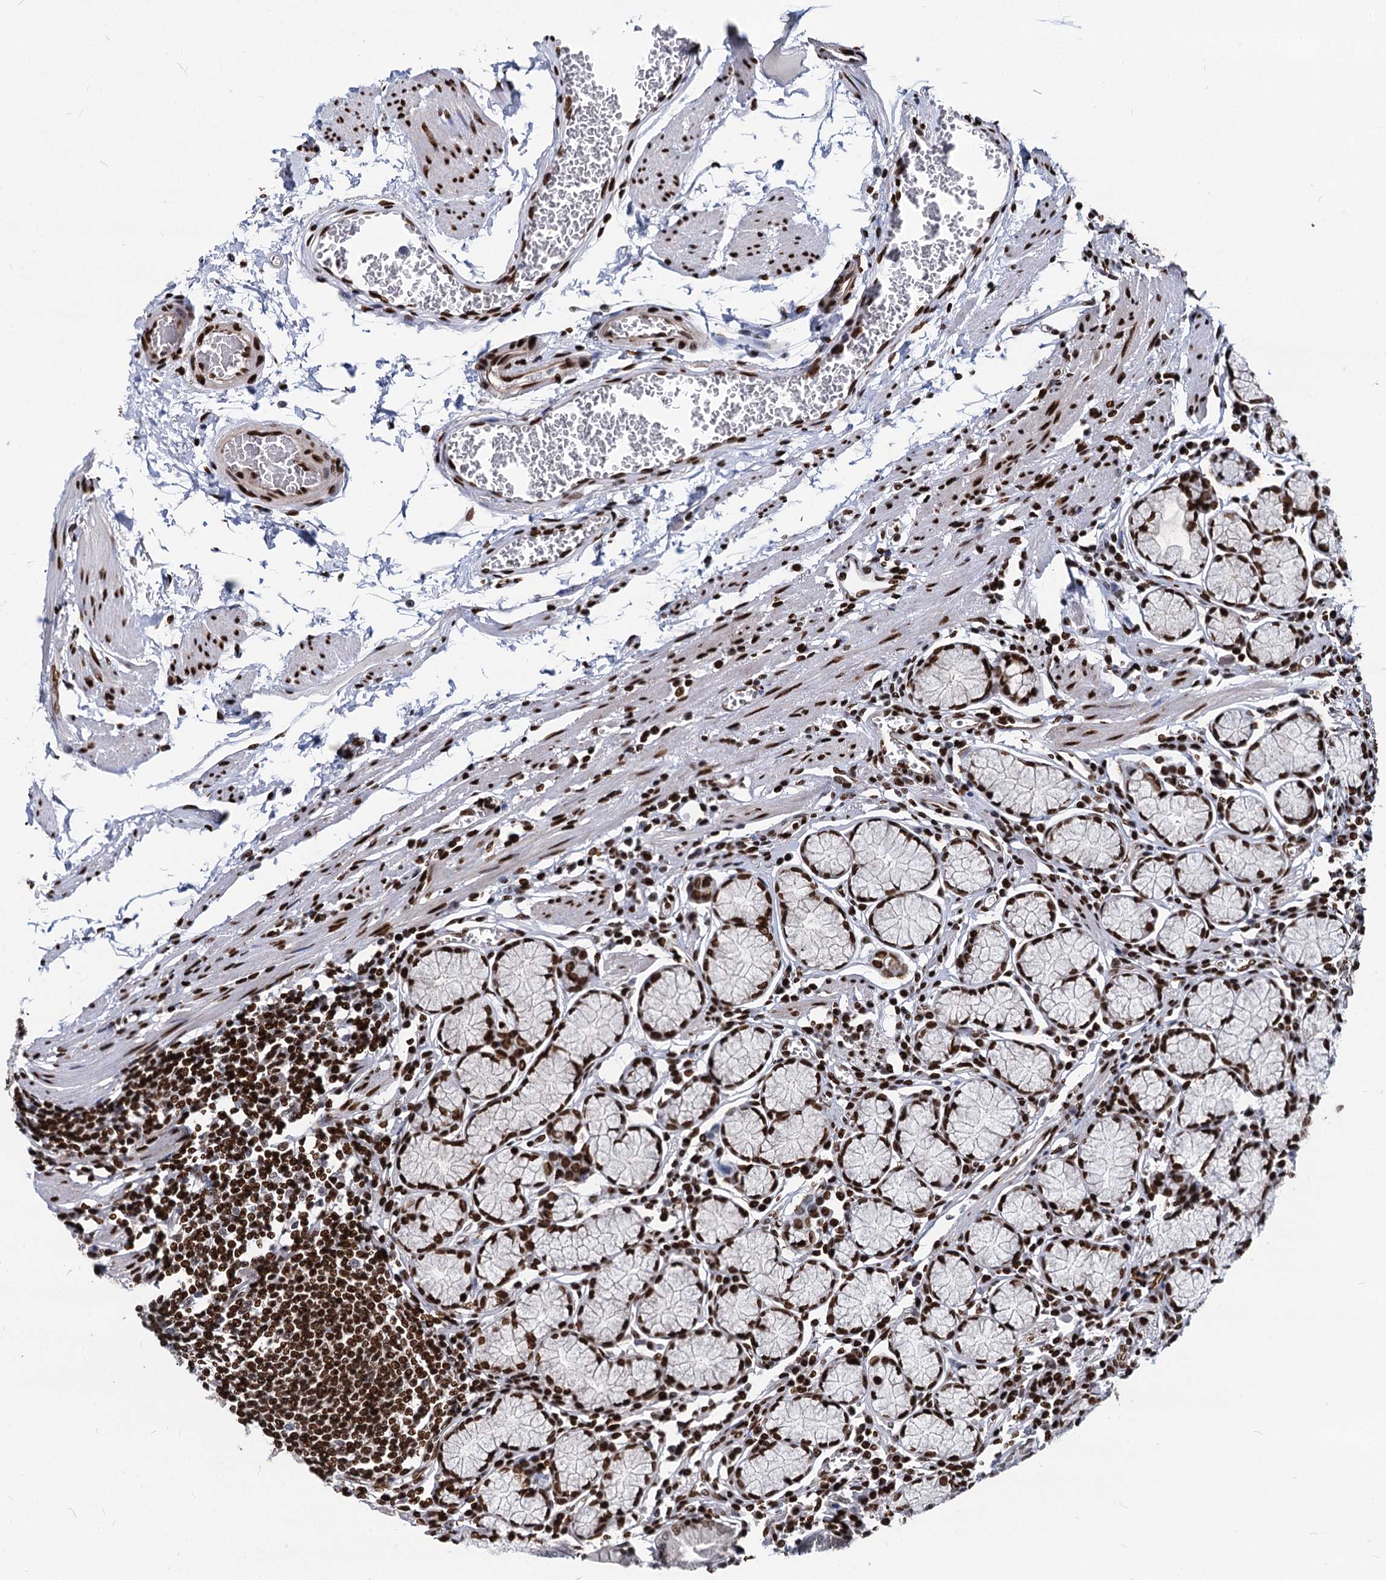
{"staining": {"intensity": "strong", "quantity": "25%-75%", "location": "nuclear"}, "tissue": "stomach", "cell_type": "Glandular cells", "image_type": "normal", "snomed": [{"axis": "morphology", "description": "Normal tissue, NOS"}, {"axis": "topography", "description": "Stomach"}], "caption": "Brown immunohistochemical staining in unremarkable human stomach exhibits strong nuclear staining in about 25%-75% of glandular cells. Nuclei are stained in blue.", "gene": "MECP2", "patient": {"sex": "male", "age": 55}}